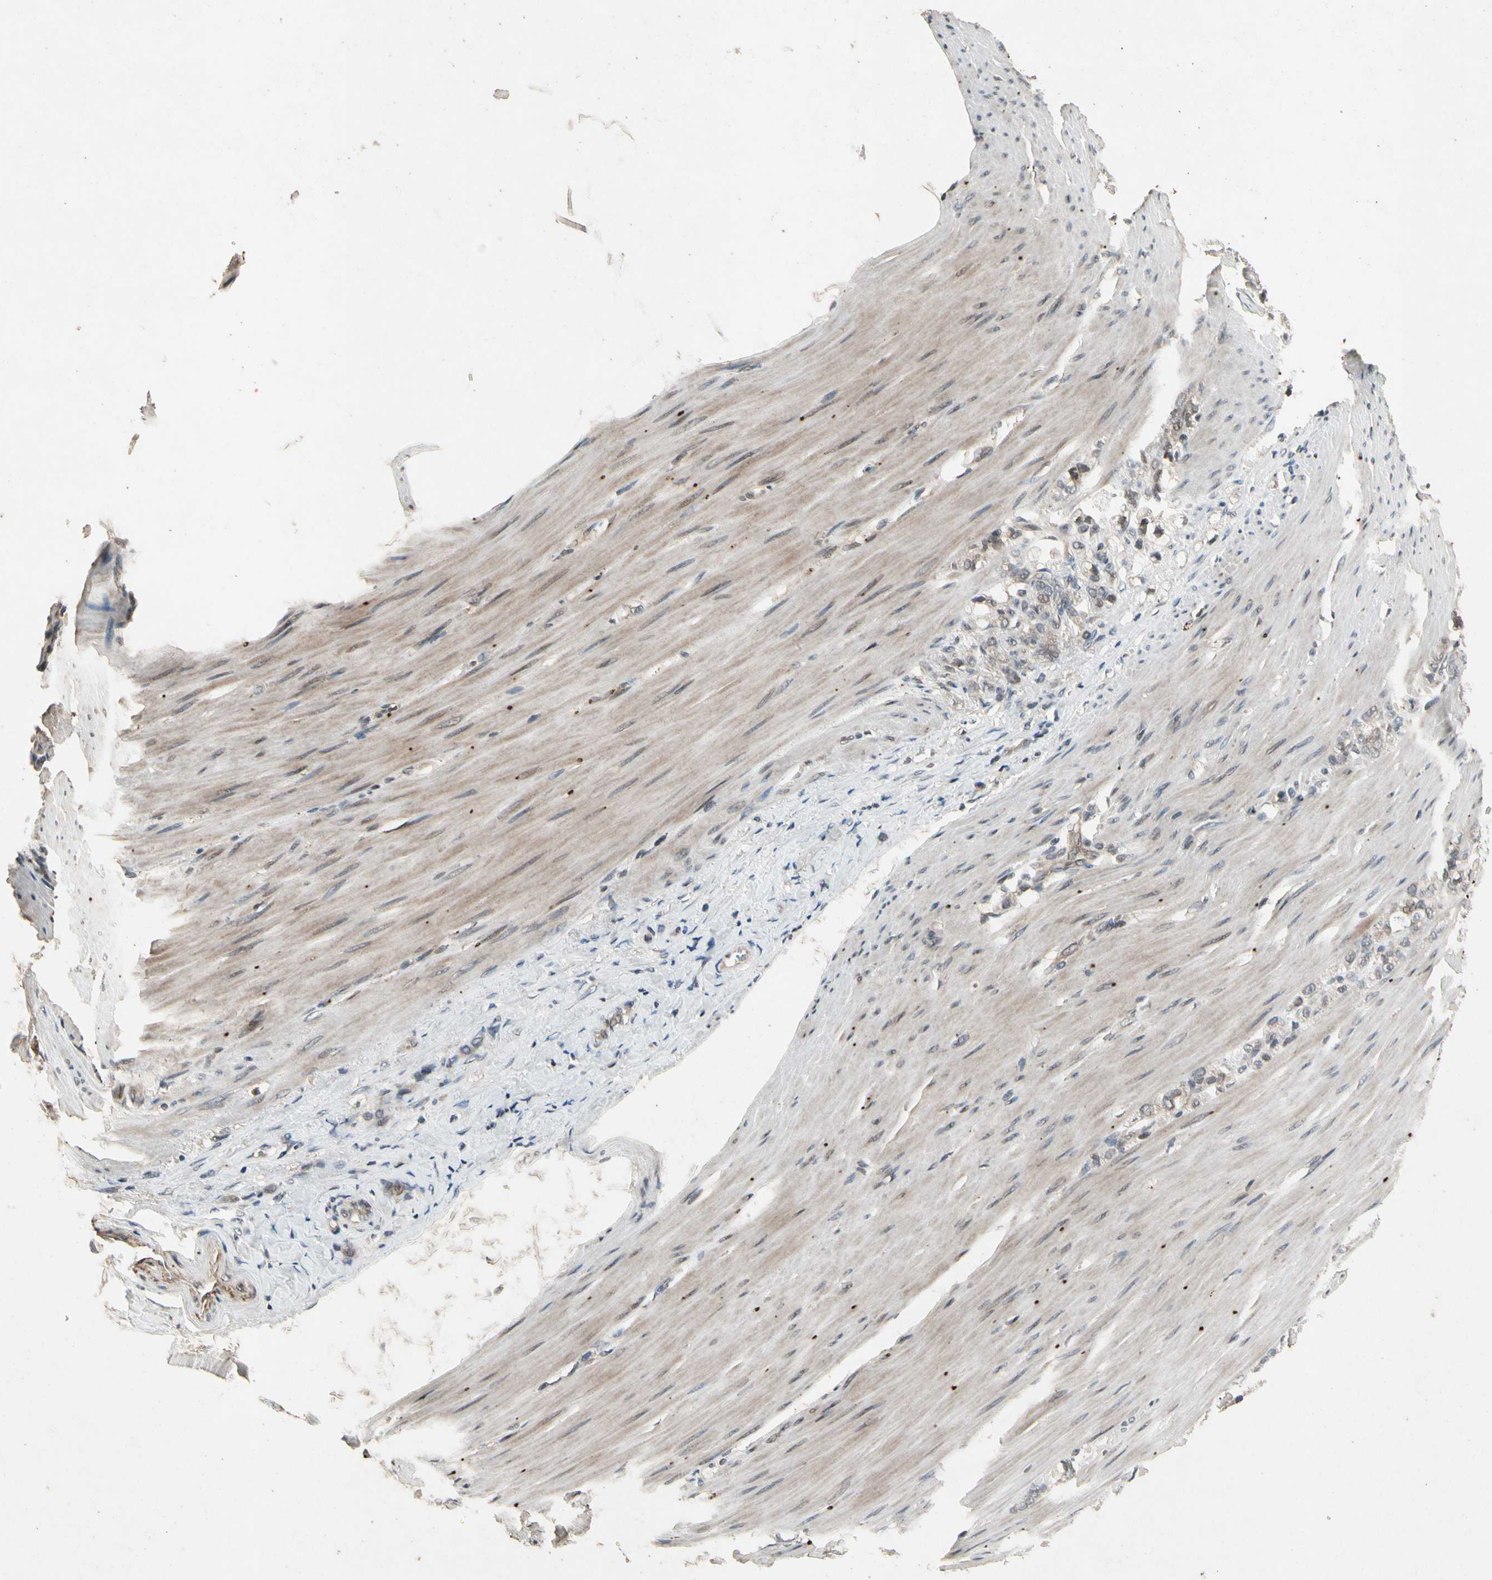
{"staining": {"intensity": "weak", "quantity": "25%-75%", "location": "cytoplasmic/membranous"}, "tissue": "stomach cancer", "cell_type": "Tumor cells", "image_type": "cancer", "snomed": [{"axis": "morphology", "description": "Adenocarcinoma, NOS"}, {"axis": "topography", "description": "Stomach"}], "caption": "IHC photomicrograph of neoplastic tissue: stomach adenocarcinoma stained using immunohistochemistry (IHC) demonstrates low levels of weak protein expression localized specifically in the cytoplasmic/membranous of tumor cells, appearing as a cytoplasmic/membranous brown color.", "gene": "DPY19L3", "patient": {"sex": "male", "age": 82}}